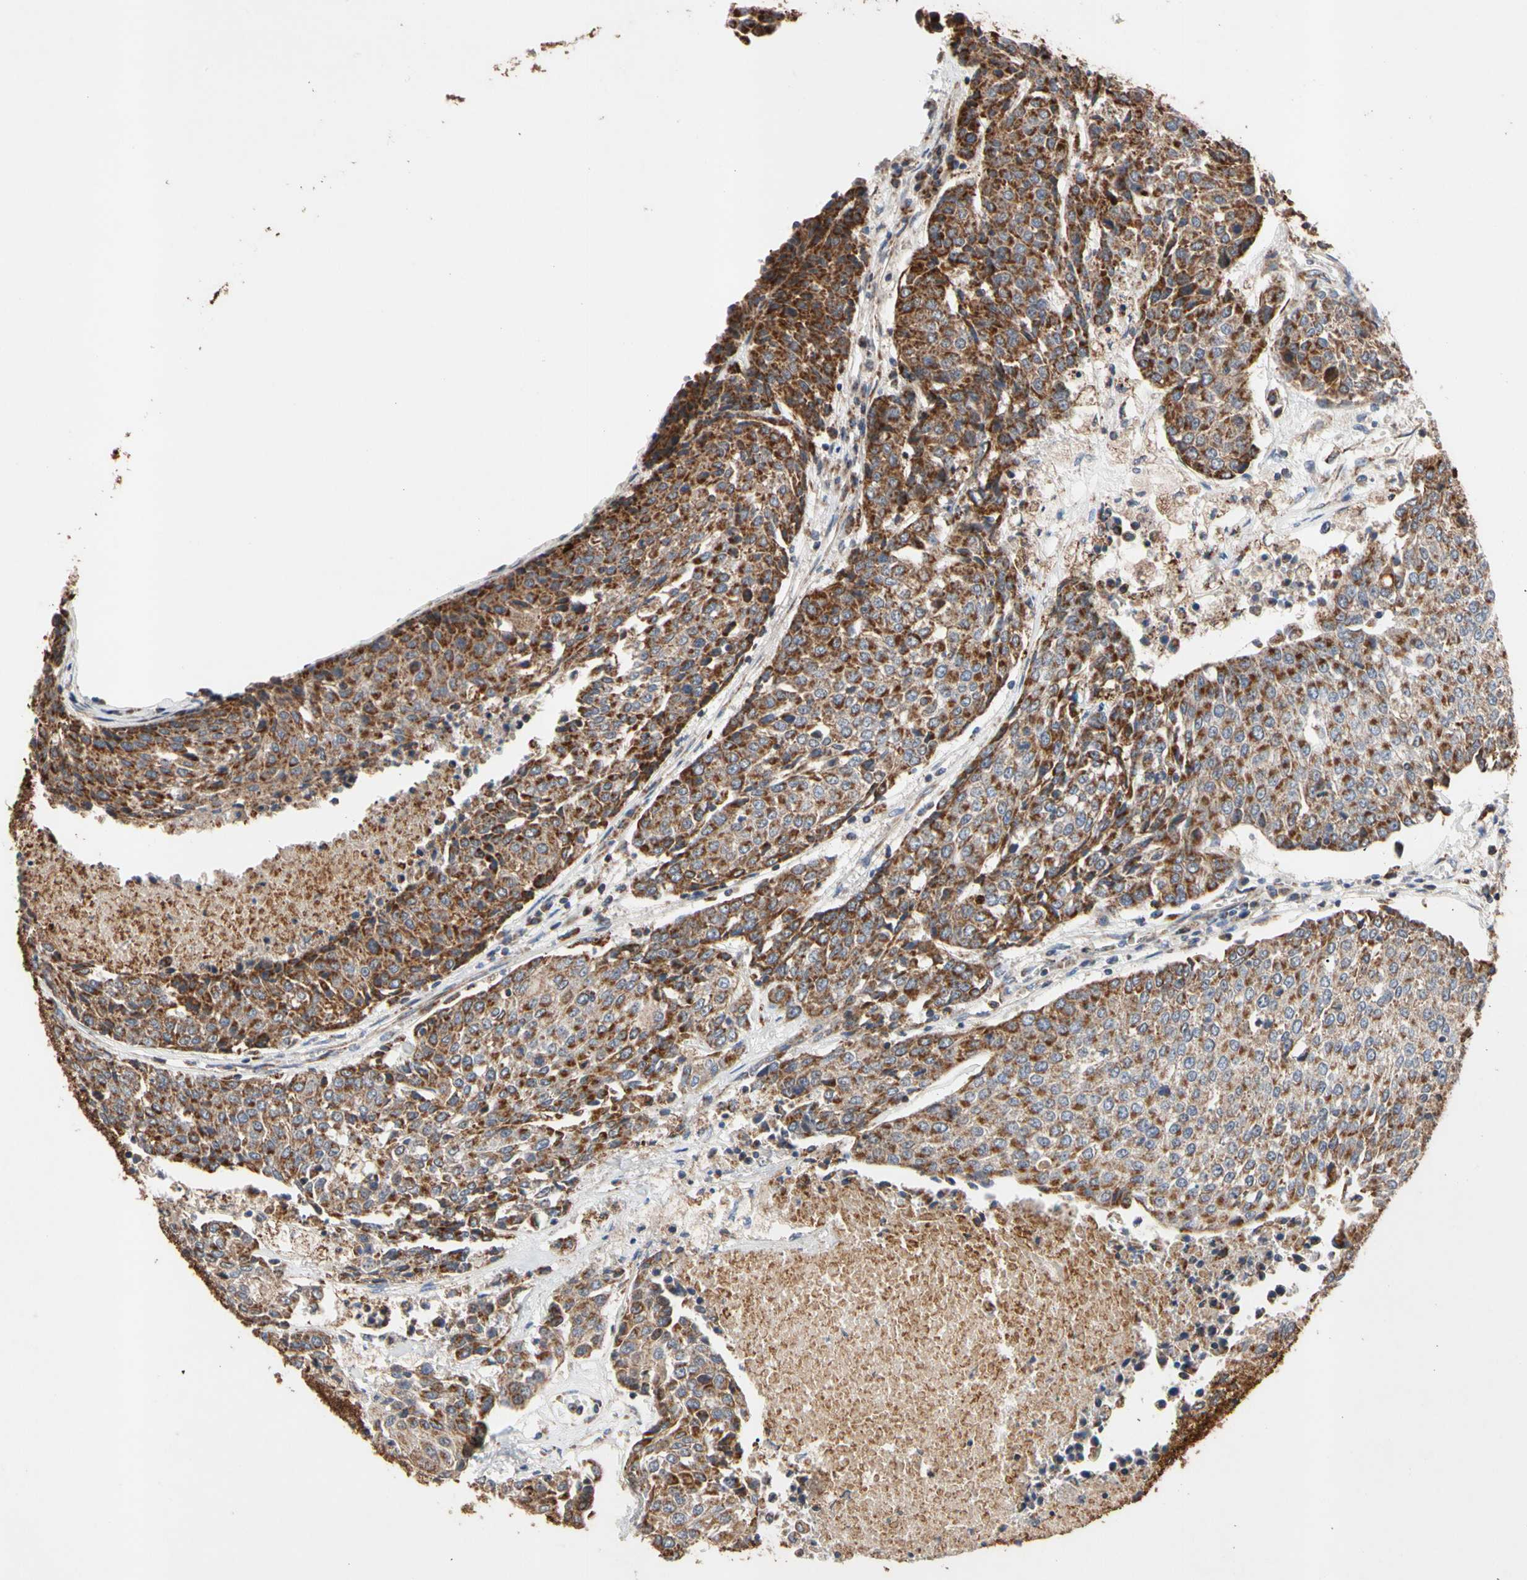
{"staining": {"intensity": "strong", "quantity": ">75%", "location": "cytoplasmic/membranous"}, "tissue": "urothelial cancer", "cell_type": "Tumor cells", "image_type": "cancer", "snomed": [{"axis": "morphology", "description": "Urothelial carcinoma, High grade"}, {"axis": "topography", "description": "Urinary bladder"}], "caption": "An immunohistochemistry (IHC) image of tumor tissue is shown. Protein staining in brown shows strong cytoplasmic/membranous positivity in urothelial cancer within tumor cells.", "gene": "GPD2", "patient": {"sex": "female", "age": 85}}